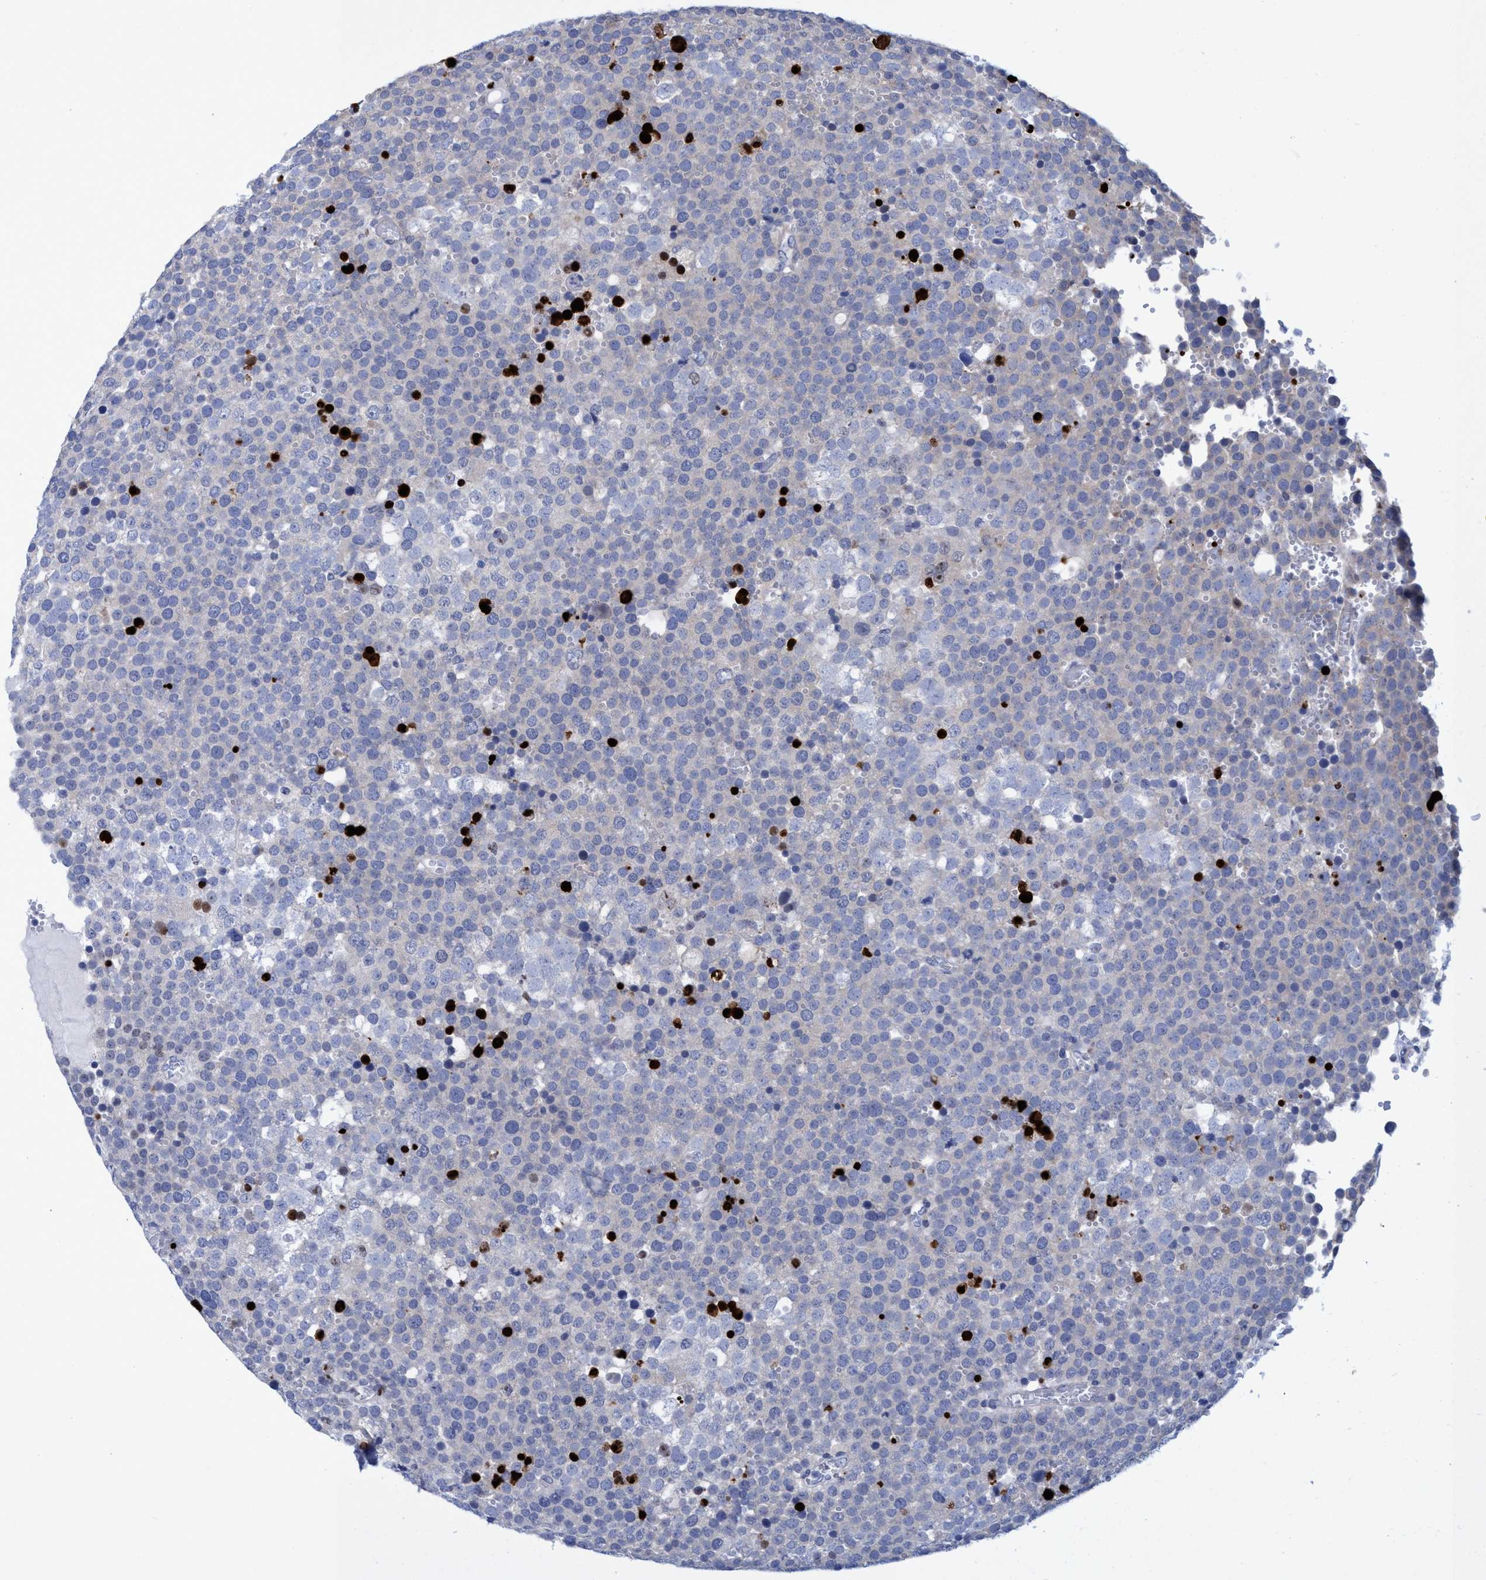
{"staining": {"intensity": "negative", "quantity": "none", "location": "none"}, "tissue": "testis cancer", "cell_type": "Tumor cells", "image_type": "cancer", "snomed": [{"axis": "morphology", "description": "Seminoma, NOS"}, {"axis": "topography", "description": "Testis"}], "caption": "Immunohistochemical staining of human testis seminoma displays no significant expression in tumor cells. The staining is performed using DAB brown chromogen with nuclei counter-stained in using hematoxylin.", "gene": "R3HCC1", "patient": {"sex": "male", "age": 71}}